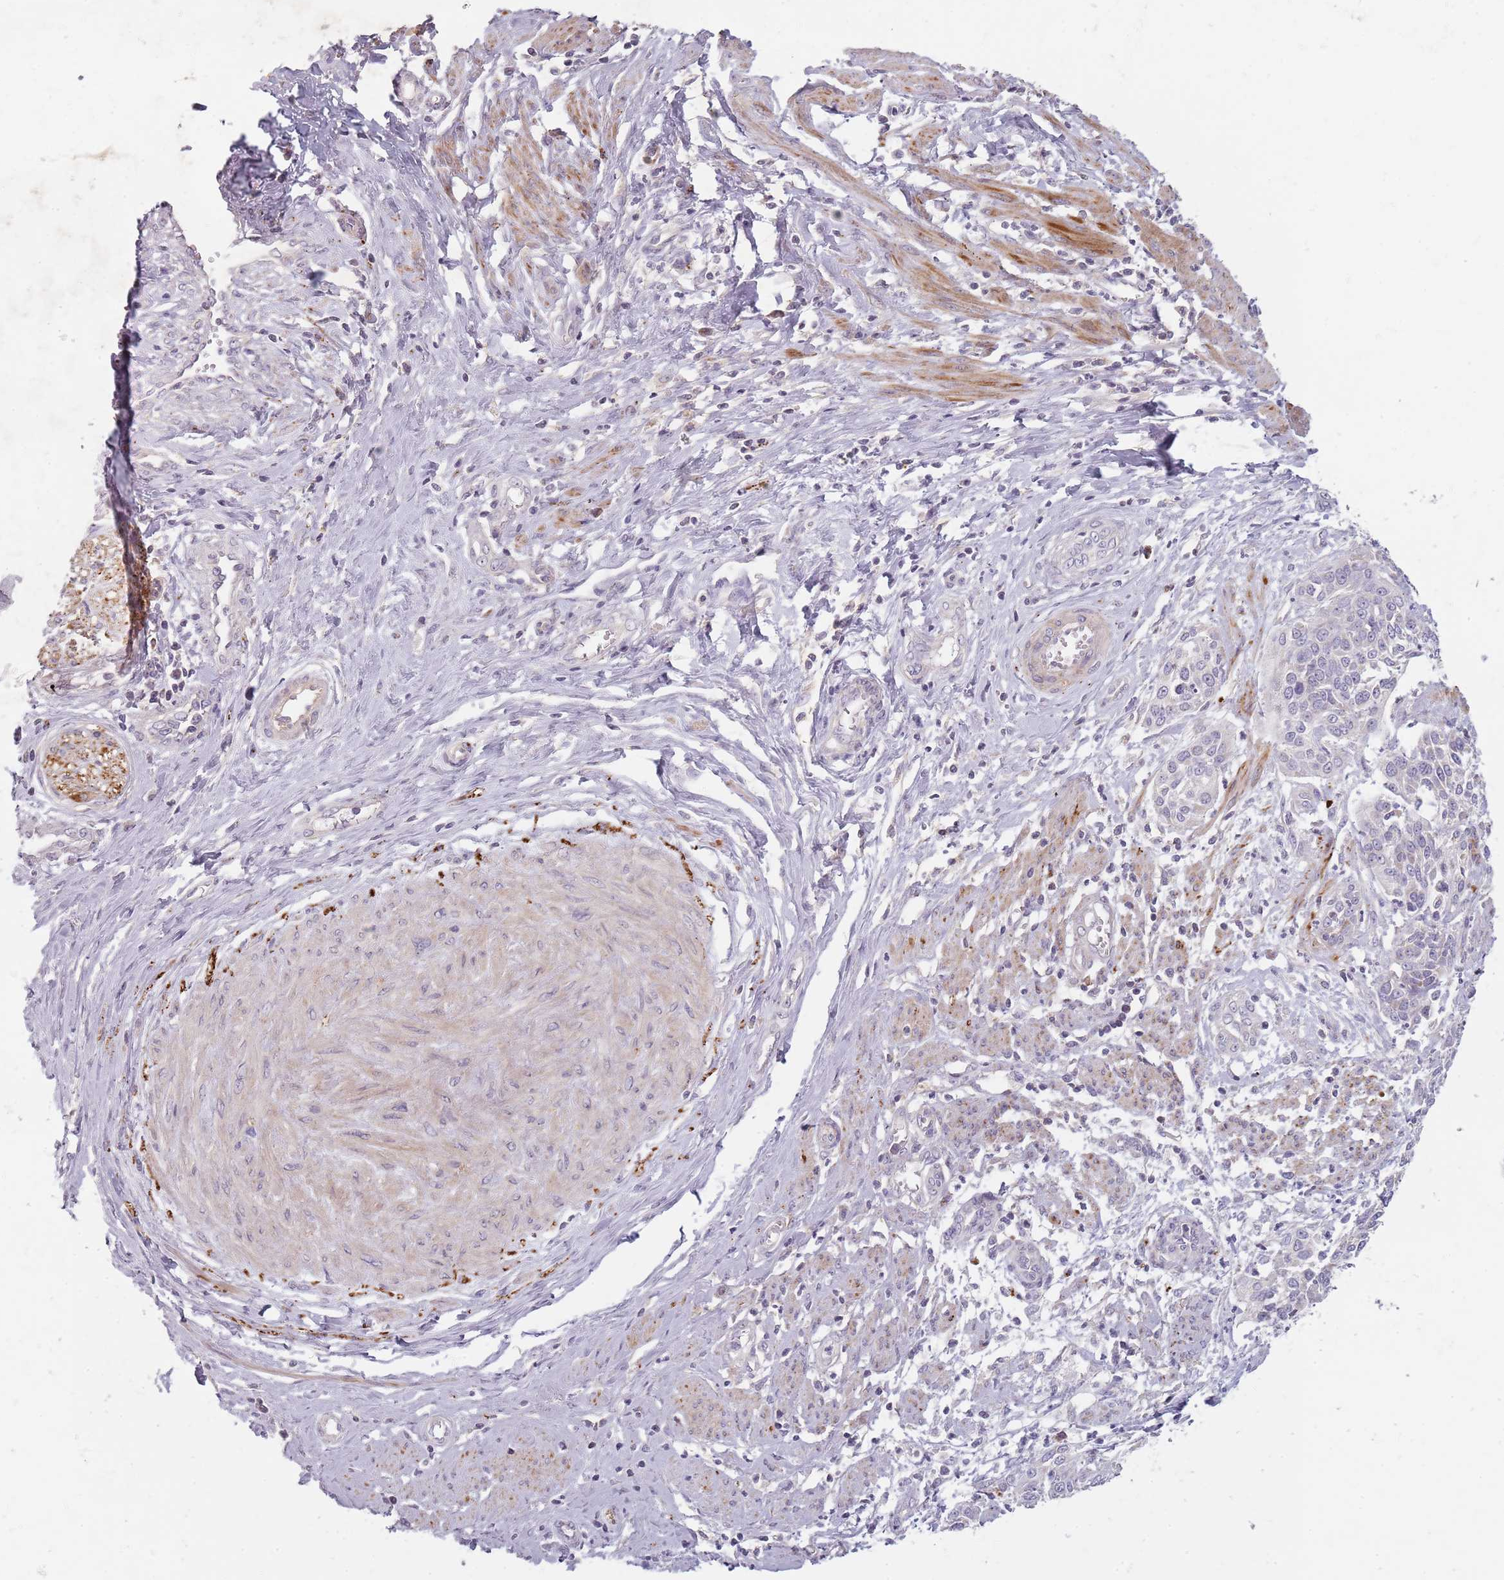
{"staining": {"intensity": "negative", "quantity": "none", "location": "none"}, "tissue": "cervical cancer", "cell_type": "Tumor cells", "image_type": "cancer", "snomed": [{"axis": "morphology", "description": "Squamous cell carcinoma, NOS"}, {"axis": "topography", "description": "Cervix"}], "caption": "Tumor cells show no significant protein expression in cervical cancer. (DAB IHC visualized using brightfield microscopy, high magnification).", "gene": "SYNGR3", "patient": {"sex": "female", "age": 44}}